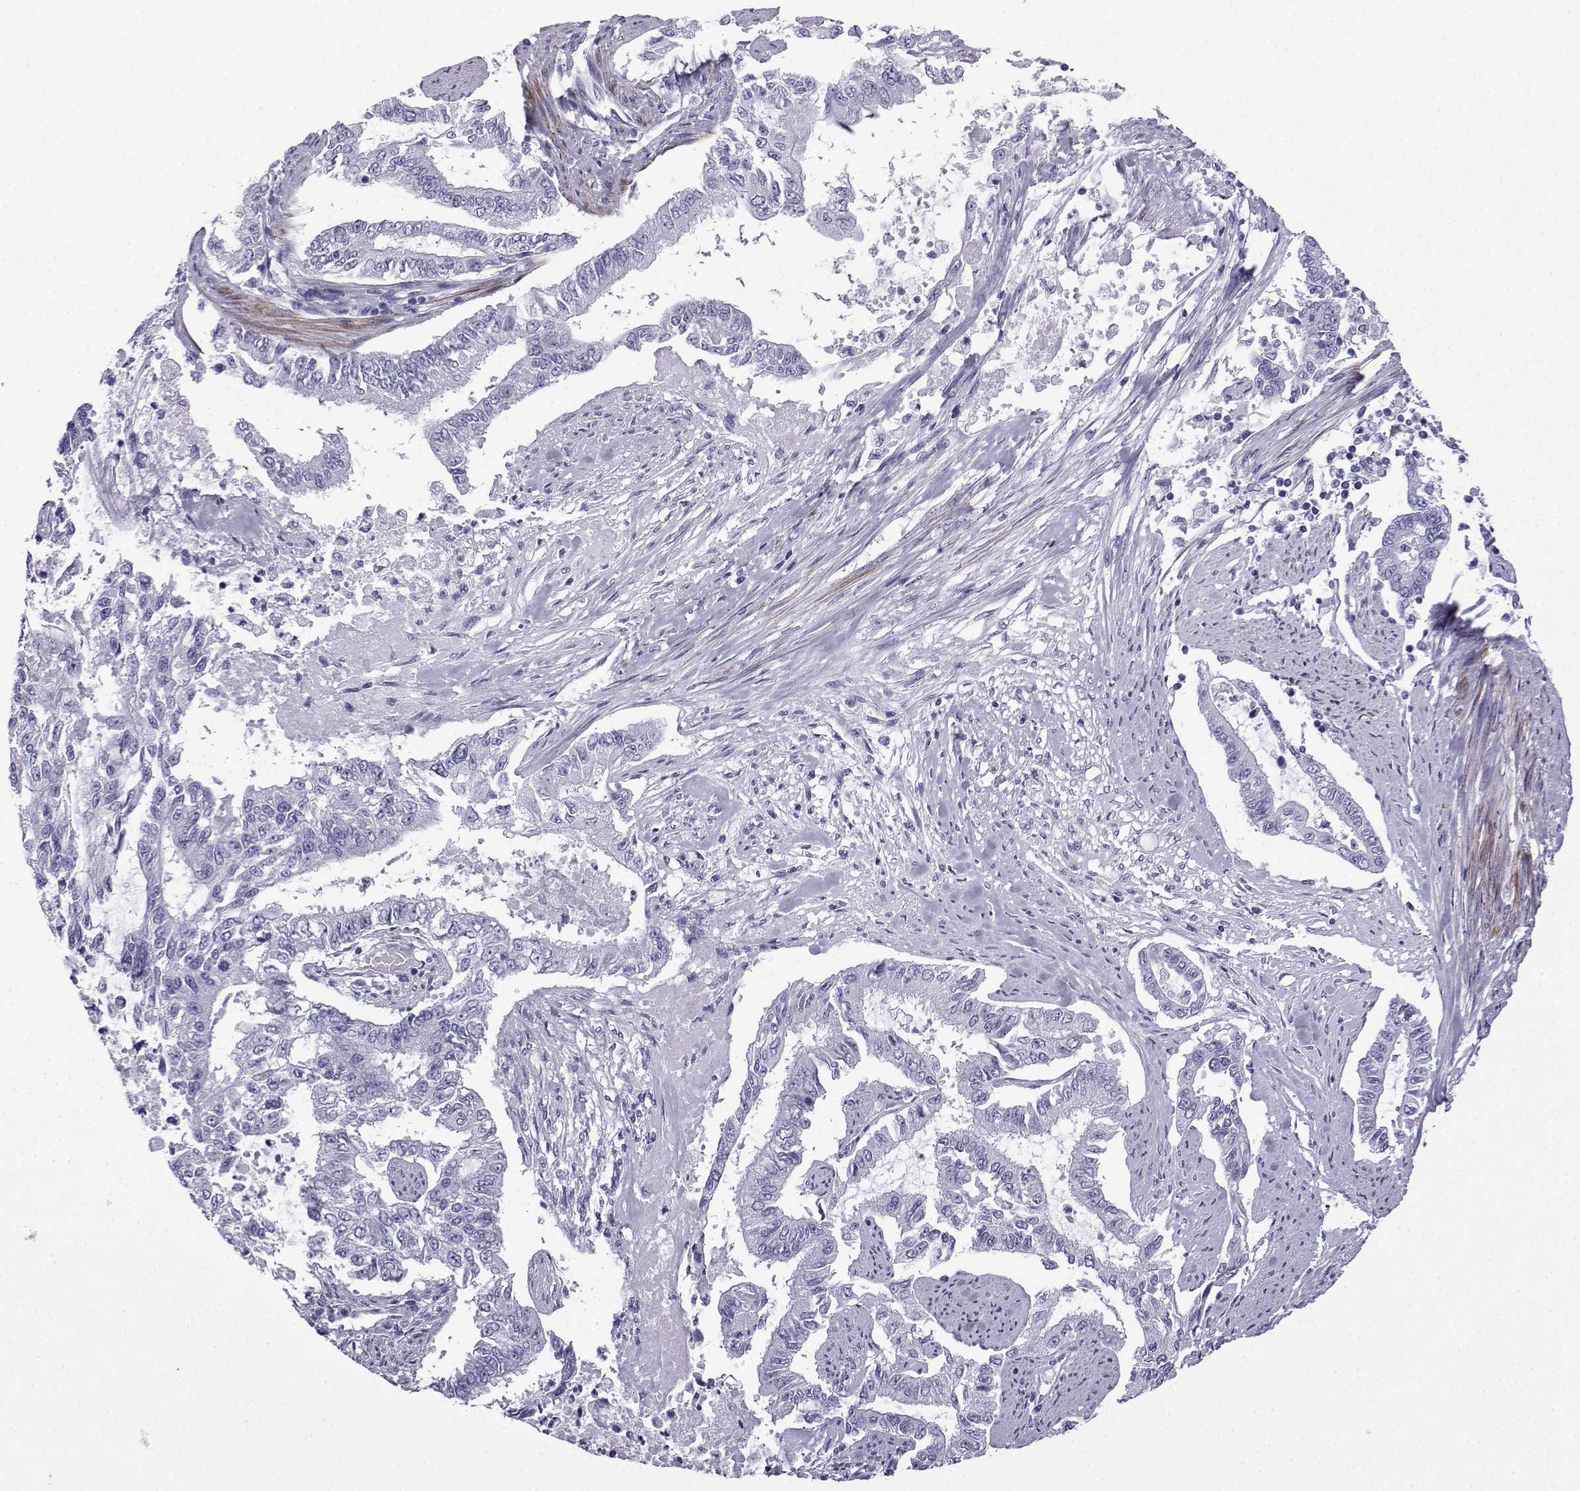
{"staining": {"intensity": "negative", "quantity": "none", "location": "none"}, "tissue": "endometrial cancer", "cell_type": "Tumor cells", "image_type": "cancer", "snomed": [{"axis": "morphology", "description": "Adenocarcinoma, NOS"}, {"axis": "topography", "description": "Uterus"}], "caption": "Tumor cells show no significant staining in endometrial cancer.", "gene": "KCNF1", "patient": {"sex": "female", "age": 59}}